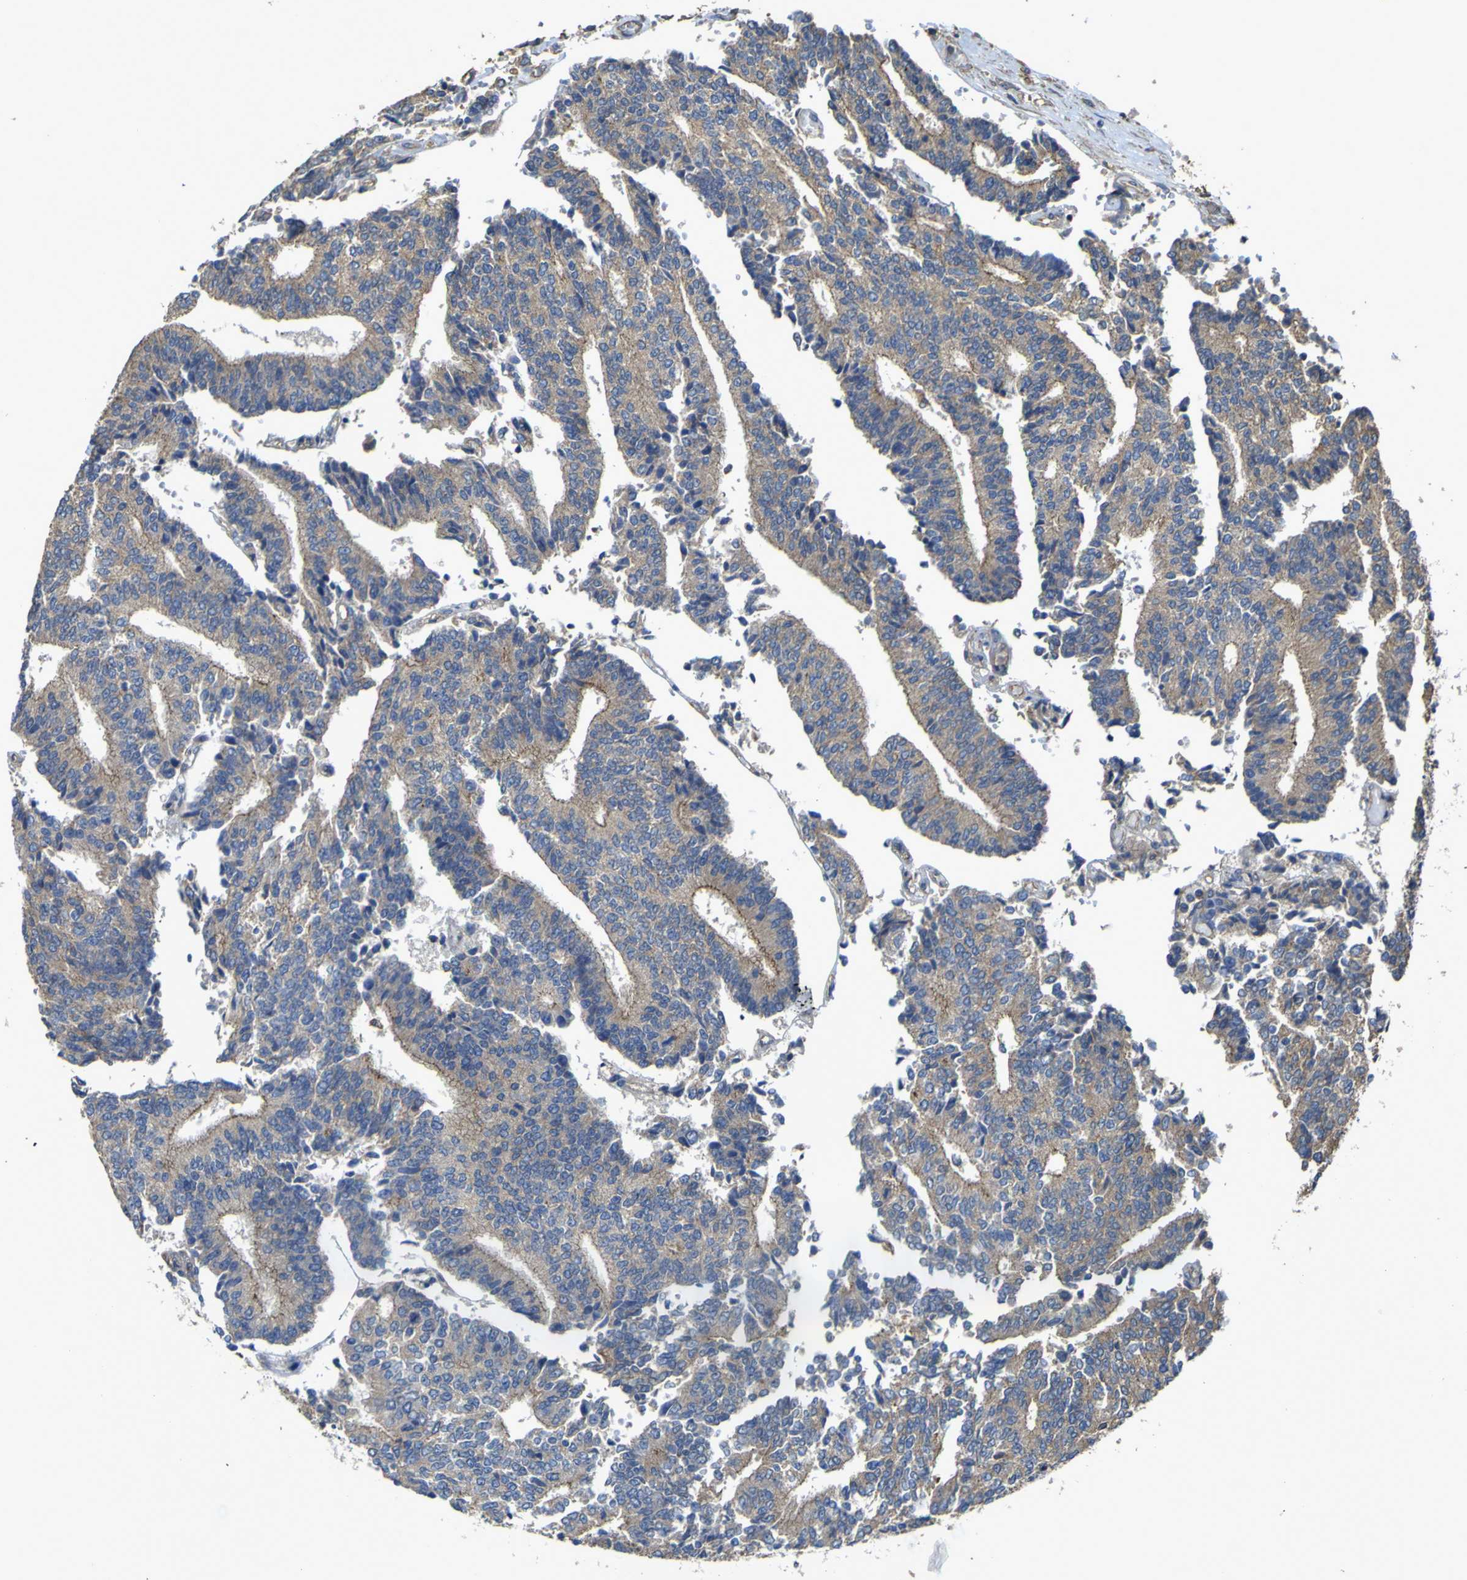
{"staining": {"intensity": "moderate", "quantity": ">75%", "location": "cytoplasmic/membranous"}, "tissue": "prostate cancer", "cell_type": "Tumor cells", "image_type": "cancer", "snomed": [{"axis": "morphology", "description": "Normal tissue, NOS"}, {"axis": "morphology", "description": "Adenocarcinoma, High grade"}, {"axis": "topography", "description": "Prostate"}, {"axis": "topography", "description": "Seminal veicle"}], "caption": "An IHC photomicrograph of neoplastic tissue is shown. Protein staining in brown shows moderate cytoplasmic/membranous positivity in high-grade adenocarcinoma (prostate) within tumor cells.", "gene": "TNFSF15", "patient": {"sex": "male", "age": 55}}